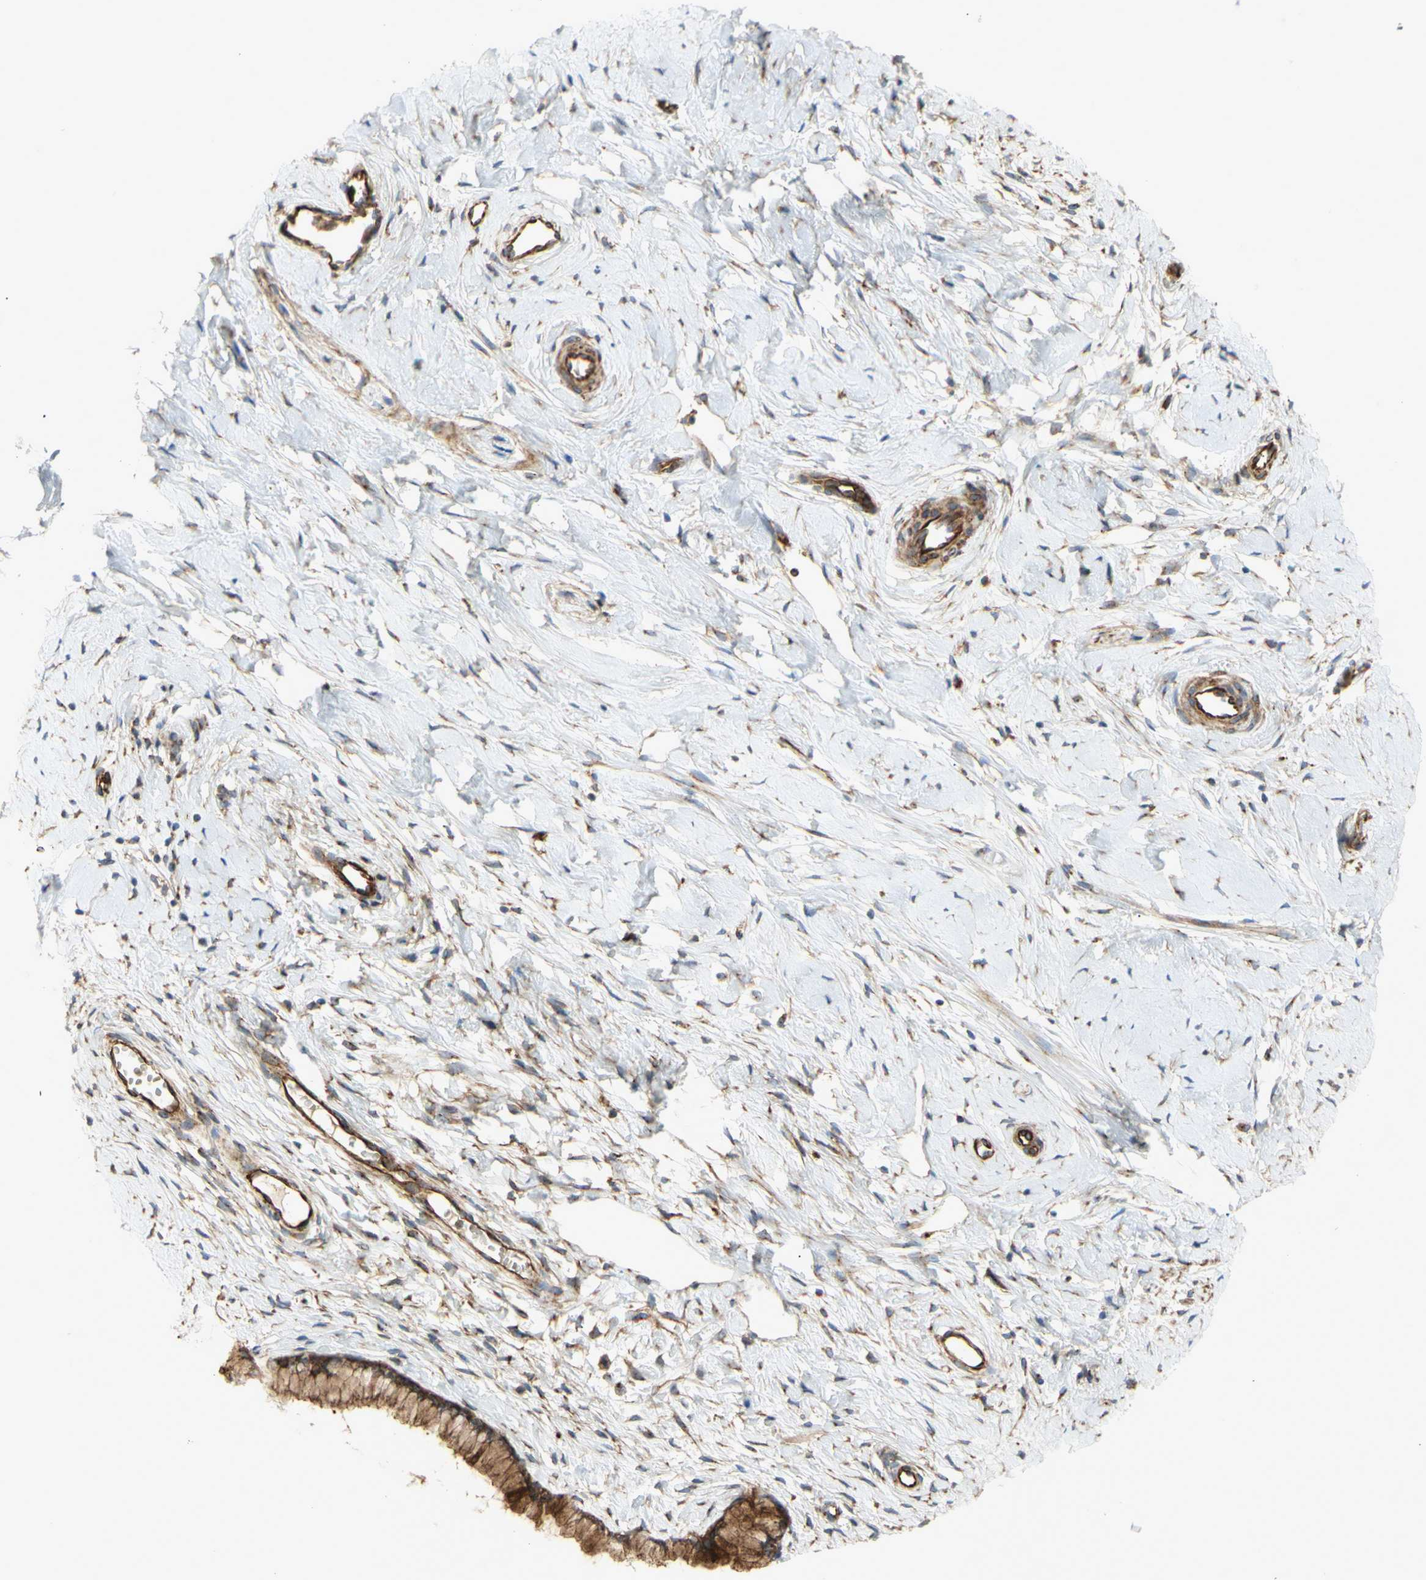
{"staining": {"intensity": "strong", "quantity": ">75%", "location": "cytoplasmic/membranous"}, "tissue": "cervix", "cell_type": "Glandular cells", "image_type": "normal", "snomed": [{"axis": "morphology", "description": "Normal tissue, NOS"}, {"axis": "topography", "description": "Cervix"}], "caption": "Cervix stained with immunohistochemistry displays strong cytoplasmic/membranous expression in approximately >75% of glandular cells. (brown staining indicates protein expression, while blue staining denotes nuclei).", "gene": "TUBG2", "patient": {"sex": "female", "age": 65}}